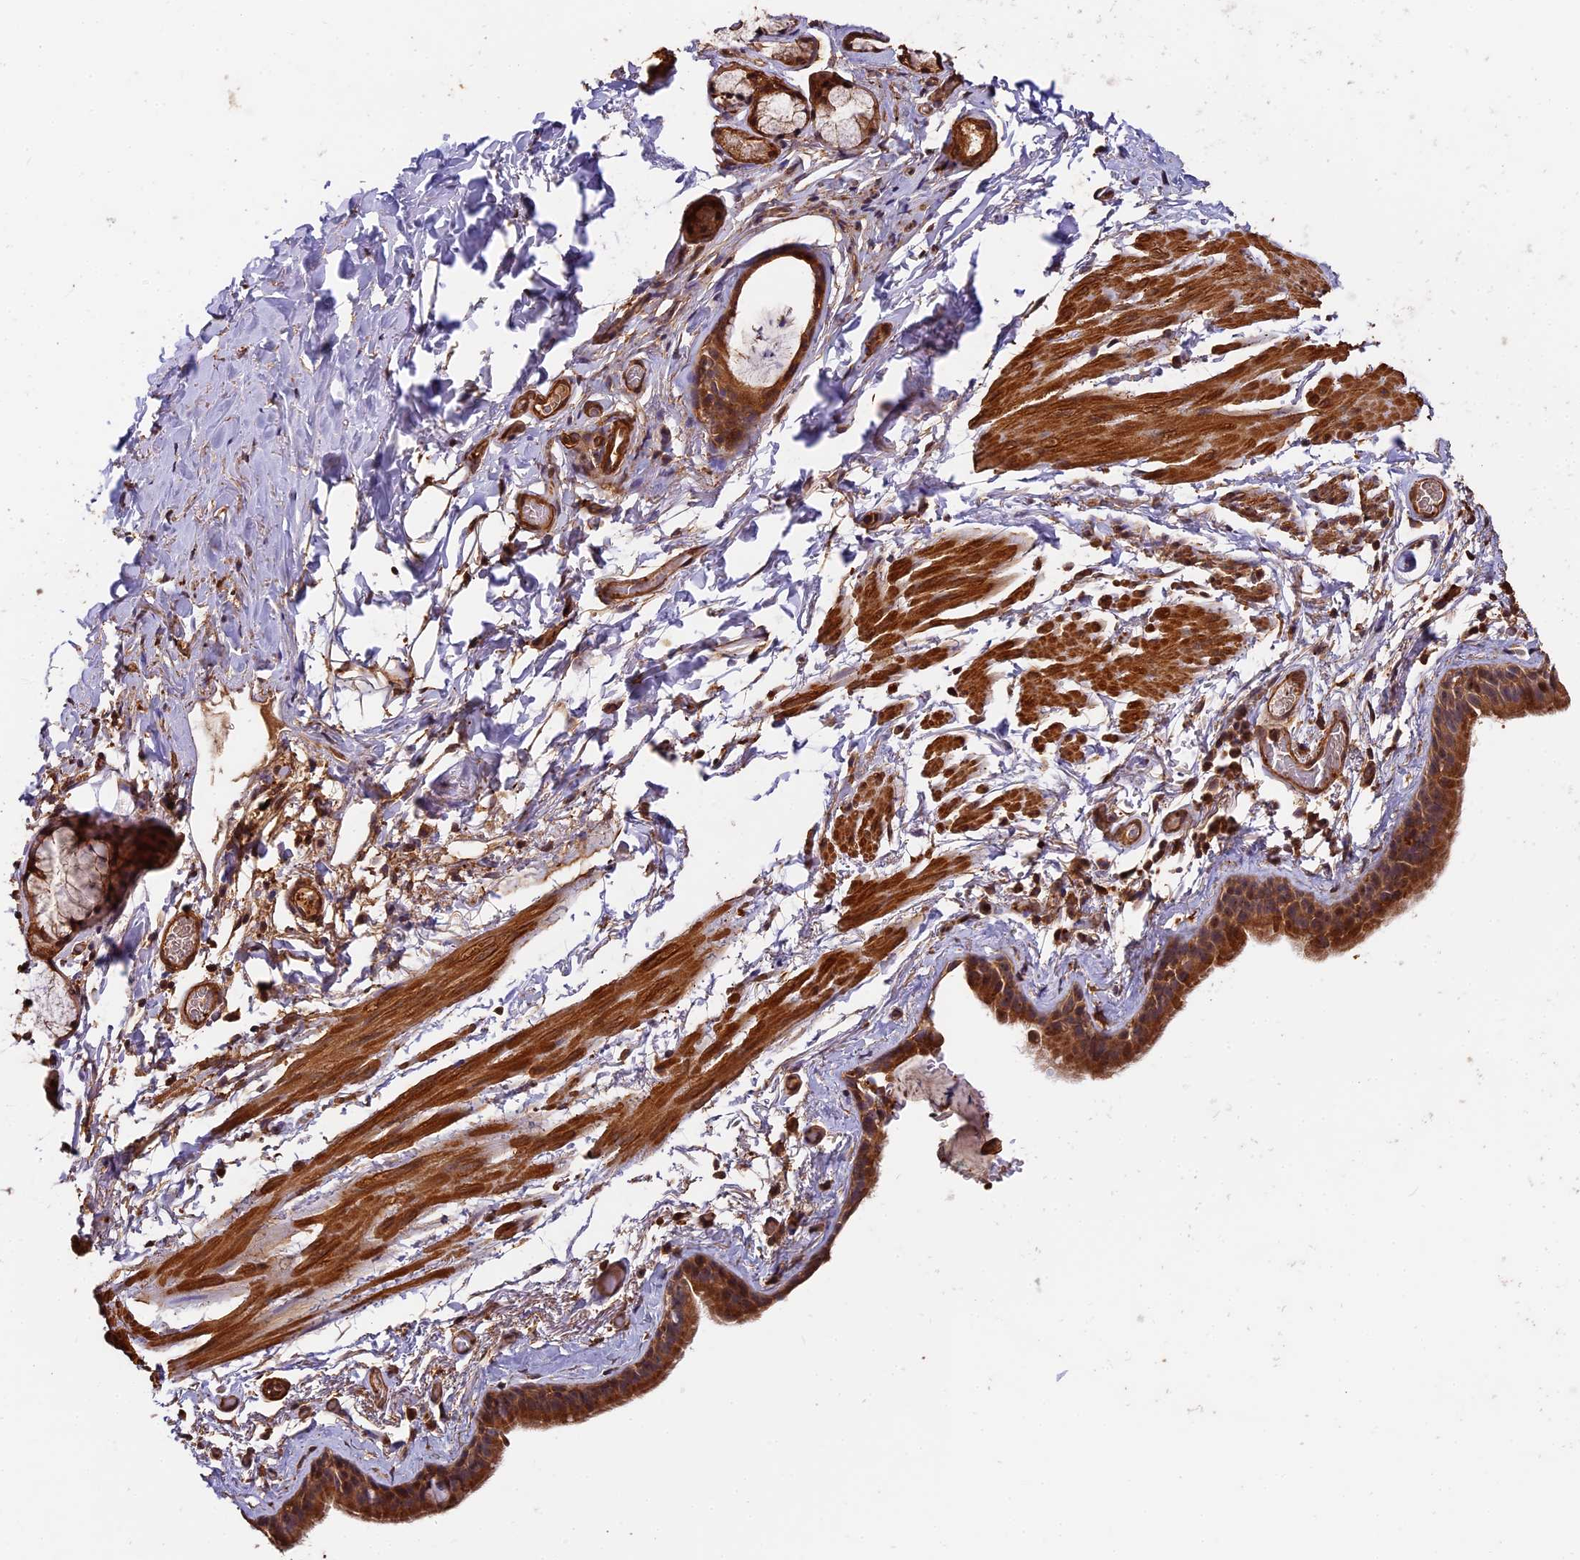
{"staining": {"intensity": "strong", "quantity": ">75%", "location": "cytoplasmic/membranous"}, "tissue": "bronchus", "cell_type": "Respiratory epithelial cells", "image_type": "normal", "snomed": [{"axis": "morphology", "description": "Normal tissue, NOS"}, {"axis": "topography", "description": "Cartilage tissue"}], "caption": "About >75% of respiratory epithelial cells in unremarkable bronchus show strong cytoplasmic/membranous protein expression as visualized by brown immunohistochemical staining.", "gene": "MMP15", "patient": {"sex": "male", "age": 63}}